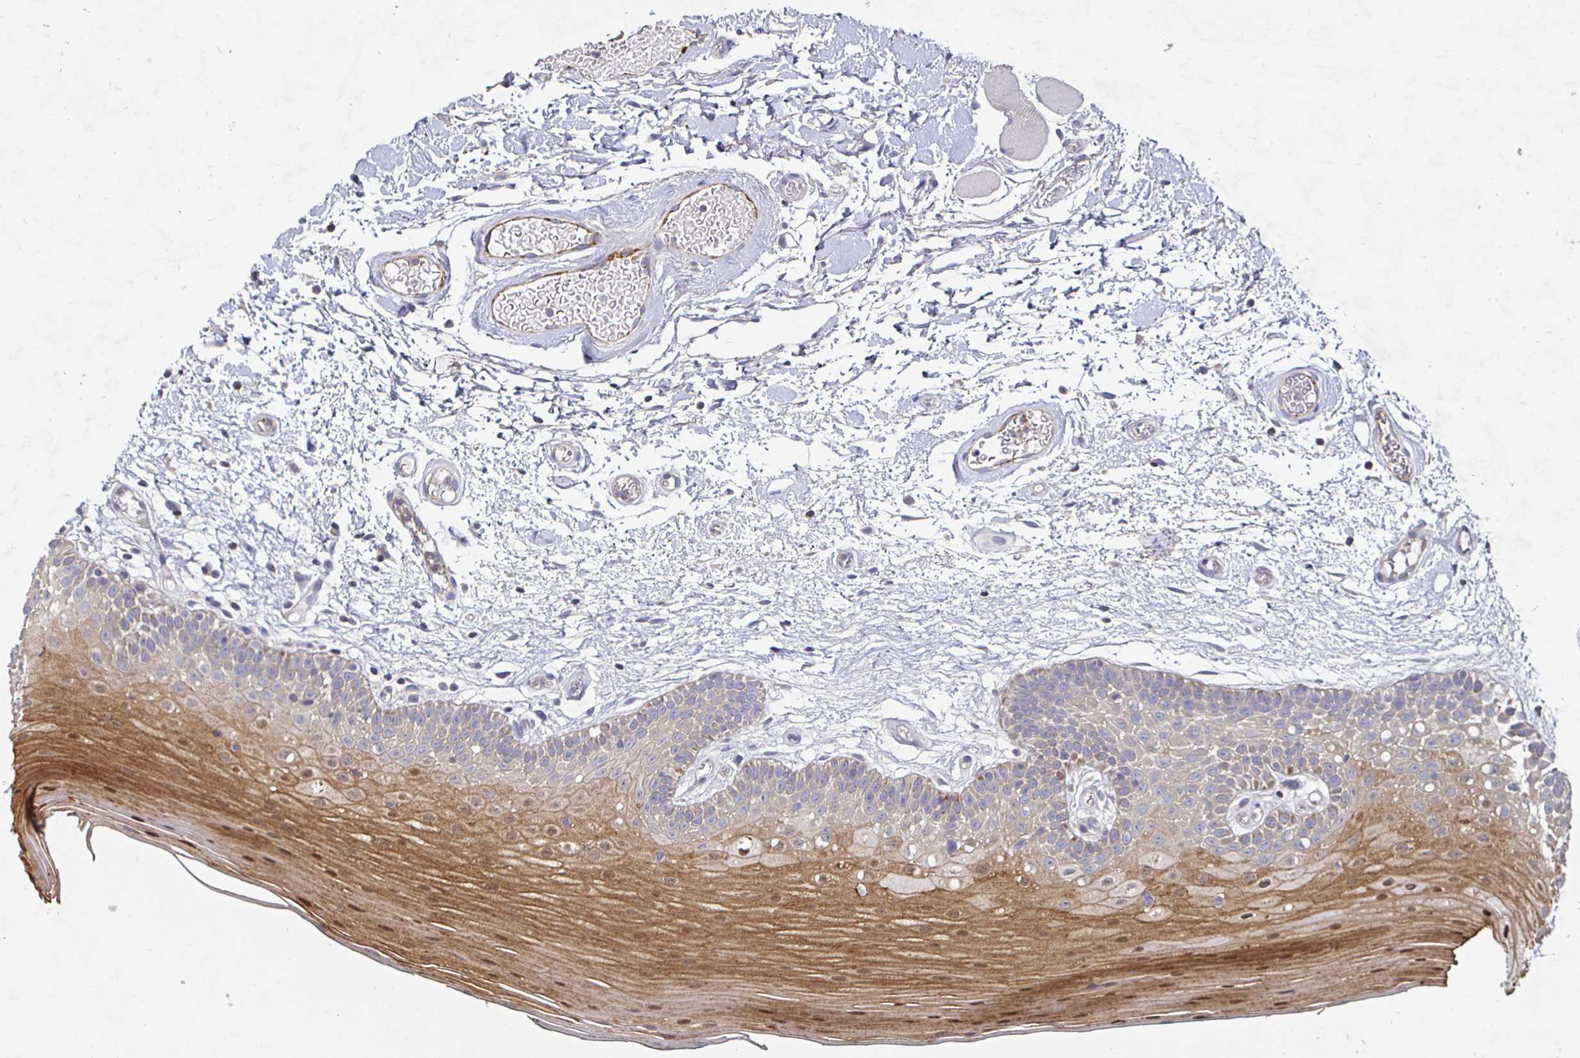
{"staining": {"intensity": "moderate", "quantity": "25%-75%", "location": "cytoplasmic/membranous,nuclear"}, "tissue": "oral mucosa", "cell_type": "Squamous epithelial cells", "image_type": "normal", "snomed": [{"axis": "morphology", "description": "Normal tissue, NOS"}, {"axis": "morphology", "description": "Squamous cell carcinoma, NOS"}, {"axis": "topography", "description": "Oral tissue"}, {"axis": "topography", "description": "Tounge, NOS"}, {"axis": "topography", "description": "Head-Neck"}], "caption": "Immunohistochemical staining of benign oral mucosa exhibits medium levels of moderate cytoplasmic/membranous,nuclear staining in approximately 25%-75% of squamous epithelial cells.", "gene": "NRSN1", "patient": {"sex": "male", "age": 62}}